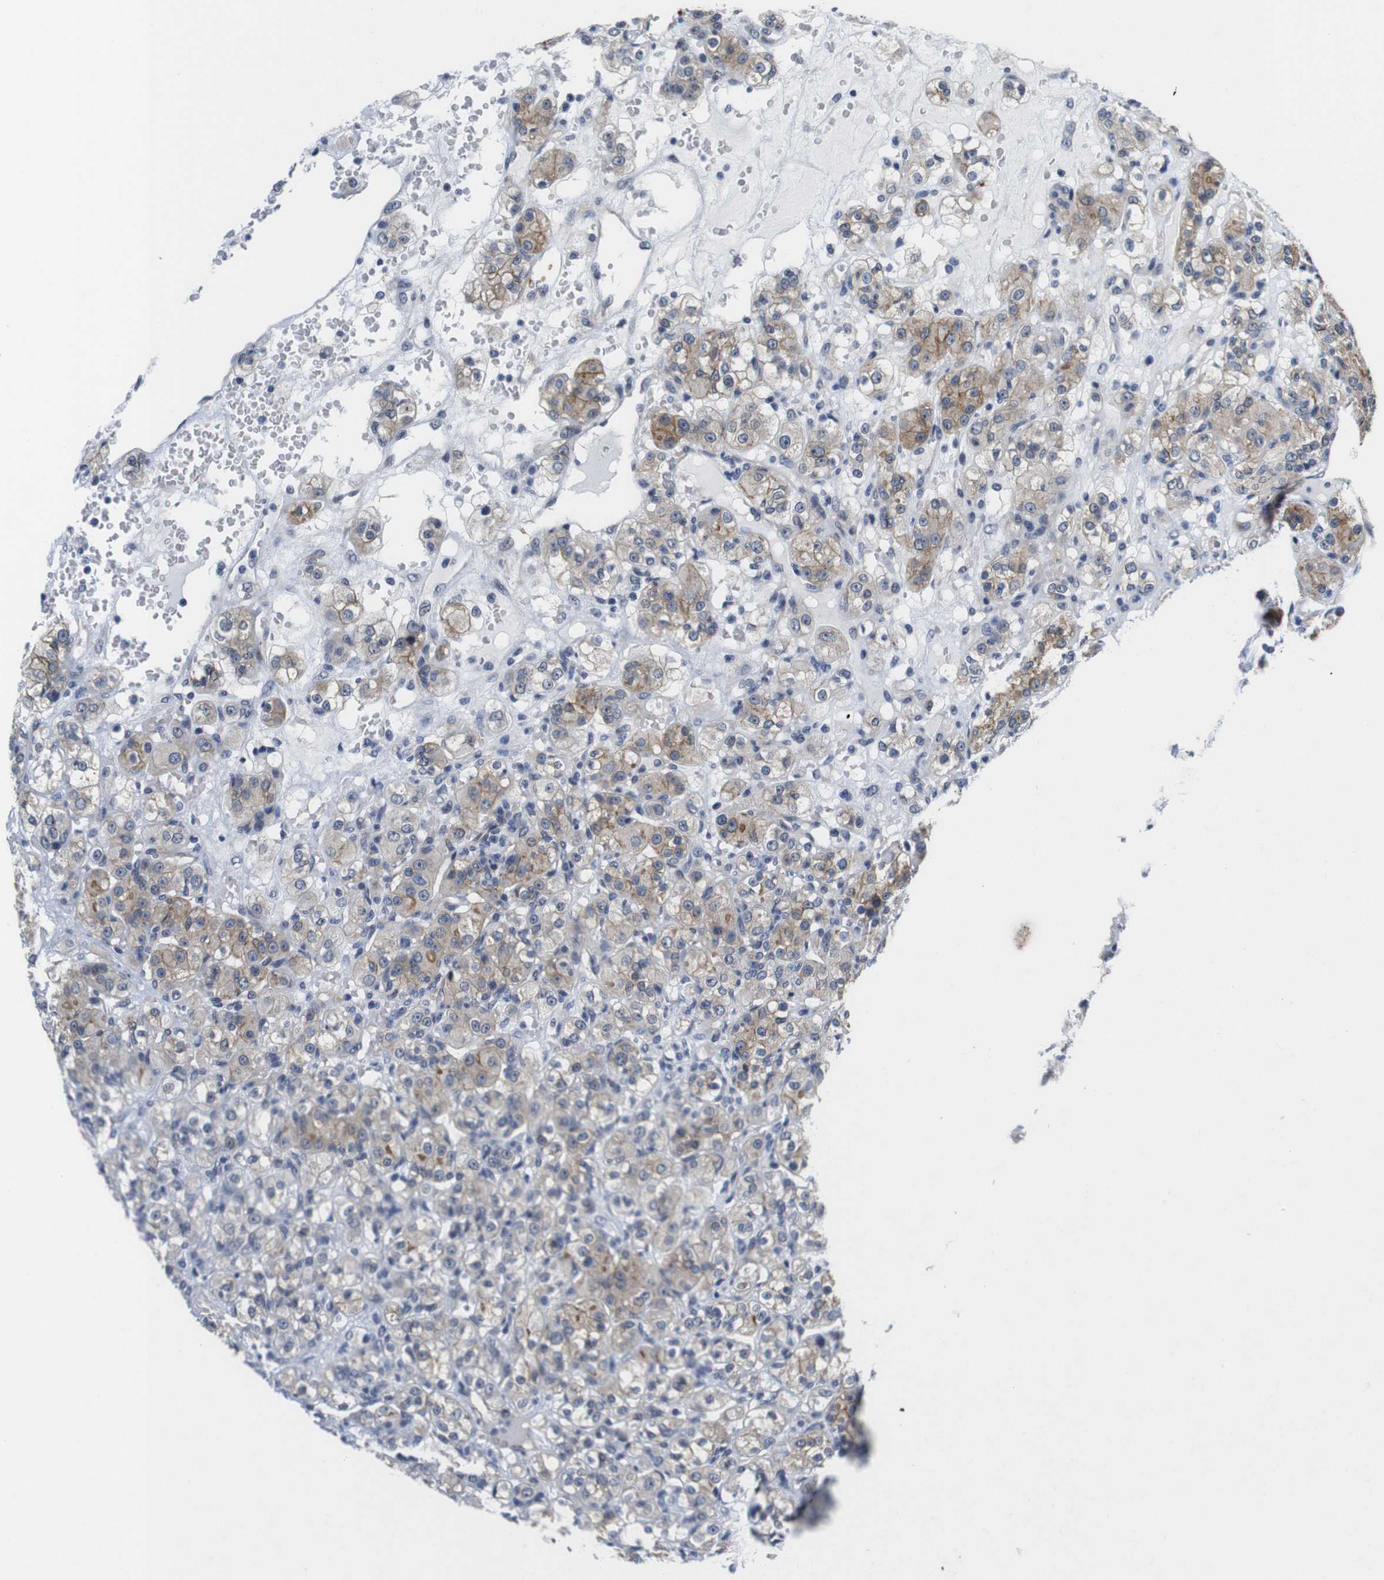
{"staining": {"intensity": "moderate", "quantity": ">75%", "location": "cytoplasmic/membranous"}, "tissue": "renal cancer", "cell_type": "Tumor cells", "image_type": "cancer", "snomed": [{"axis": "morphology", "description": "Normal tissue, NOS"}, {"axis": "morphology", "description": "Adenocarcinoma, NOS"}, {"axis": "topography", "description": "Kidney"}], "caption": "This is an image of IHC staining of renal cancer (adenocarcinoma), which shows moderate expression in the cytoplasmic/membranous of tumor cells.", "gene": "SOCS3", "patient": {"sex": "male", "age": 61}}